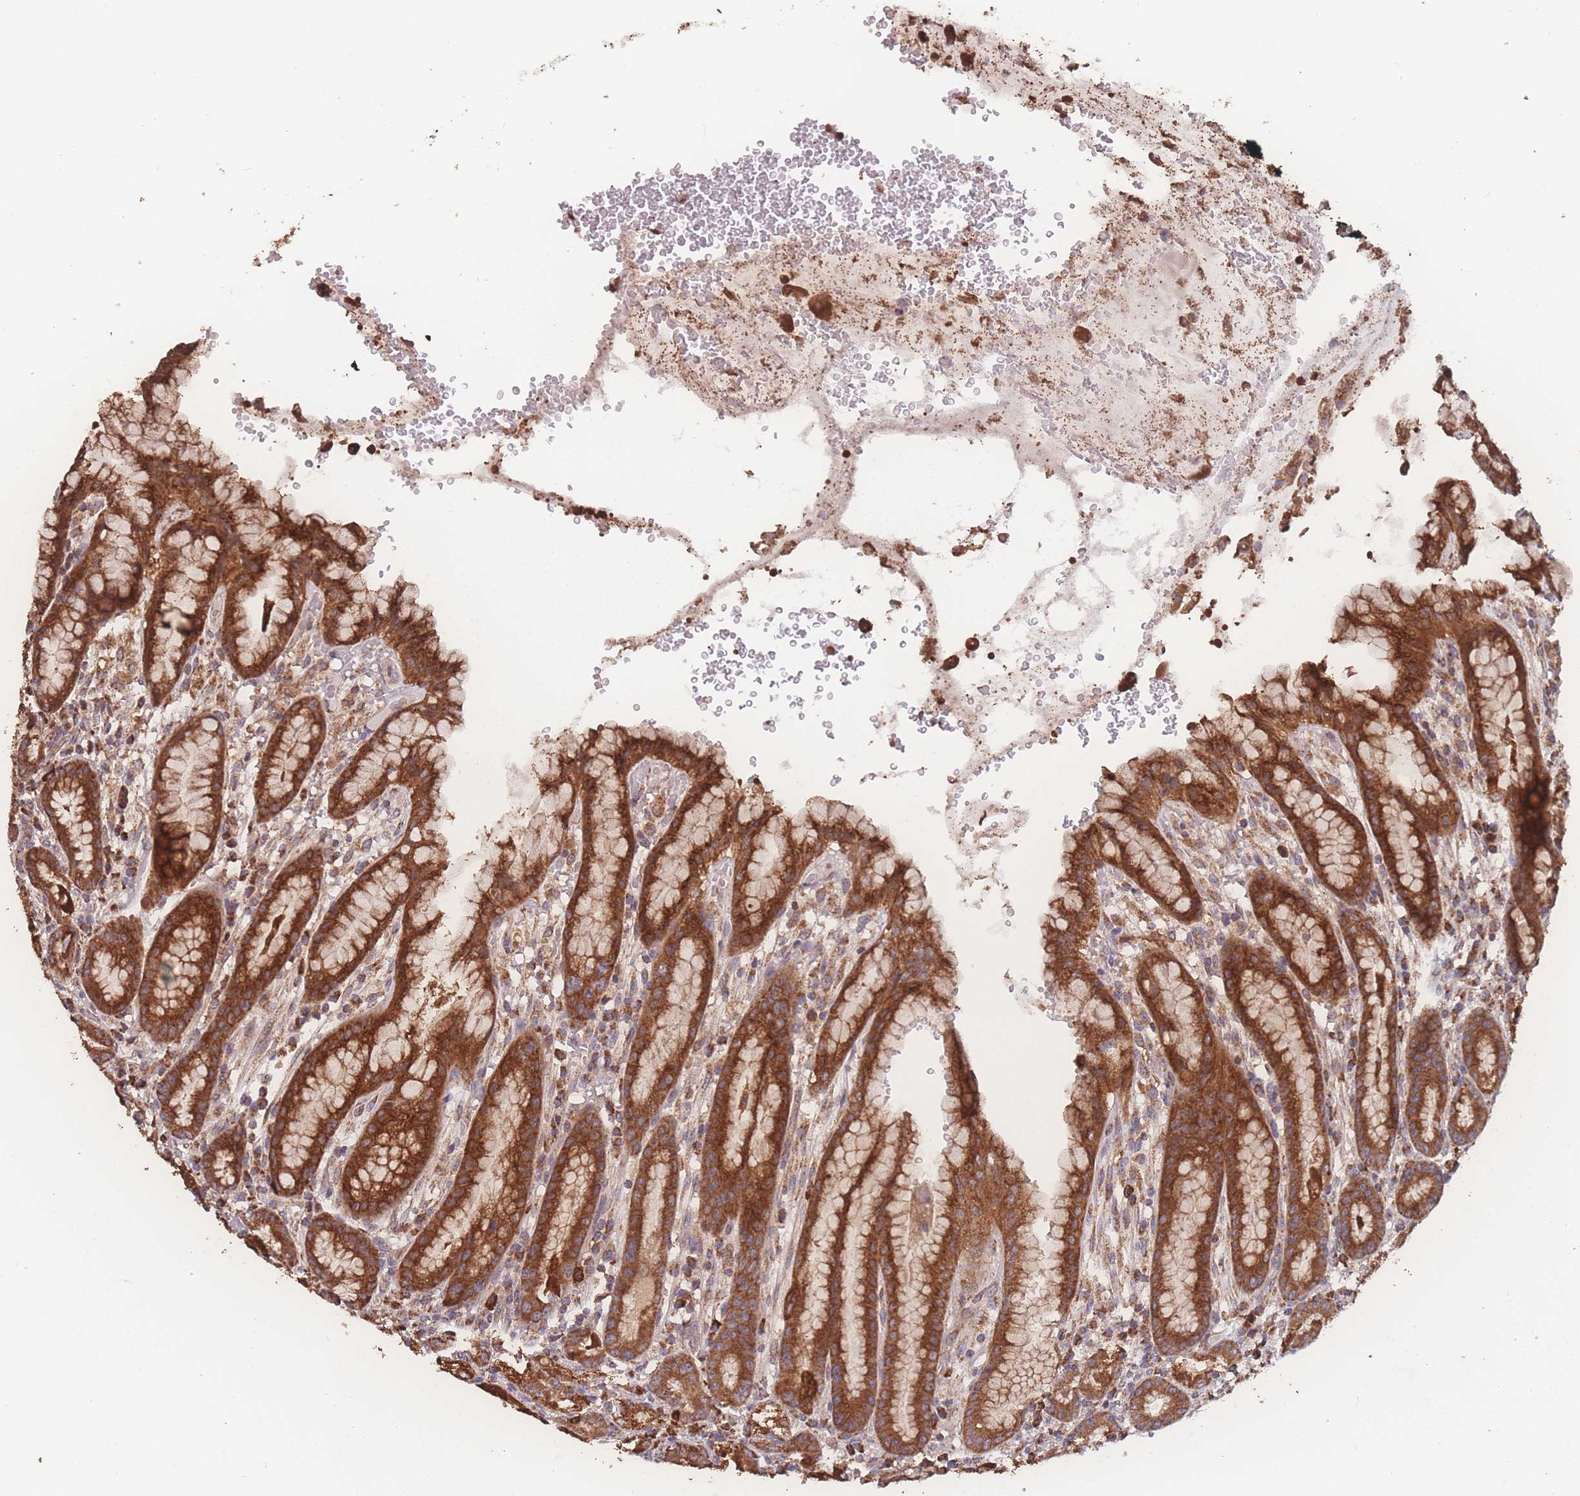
{"staining": {"intensity": "strong", "quantity": ">75%", "location": "cytoplasmic/membranous"}, "tissue": "stomach", "cell_type": "Glandular cells", "image_type": "normal", "snomed": [{"axis": "morphology", "description": "Normal tissue, NOS"}, {"axis": "topography", "description": "Stomach, upper"}], "caption": "Stomach stained with a brown dye exhibits strong cytoplasmic/membranous positive expression in about >75% of glandular cells.", "gene": "SGSM3", "patient": {"sex": "male", "age": 52}}